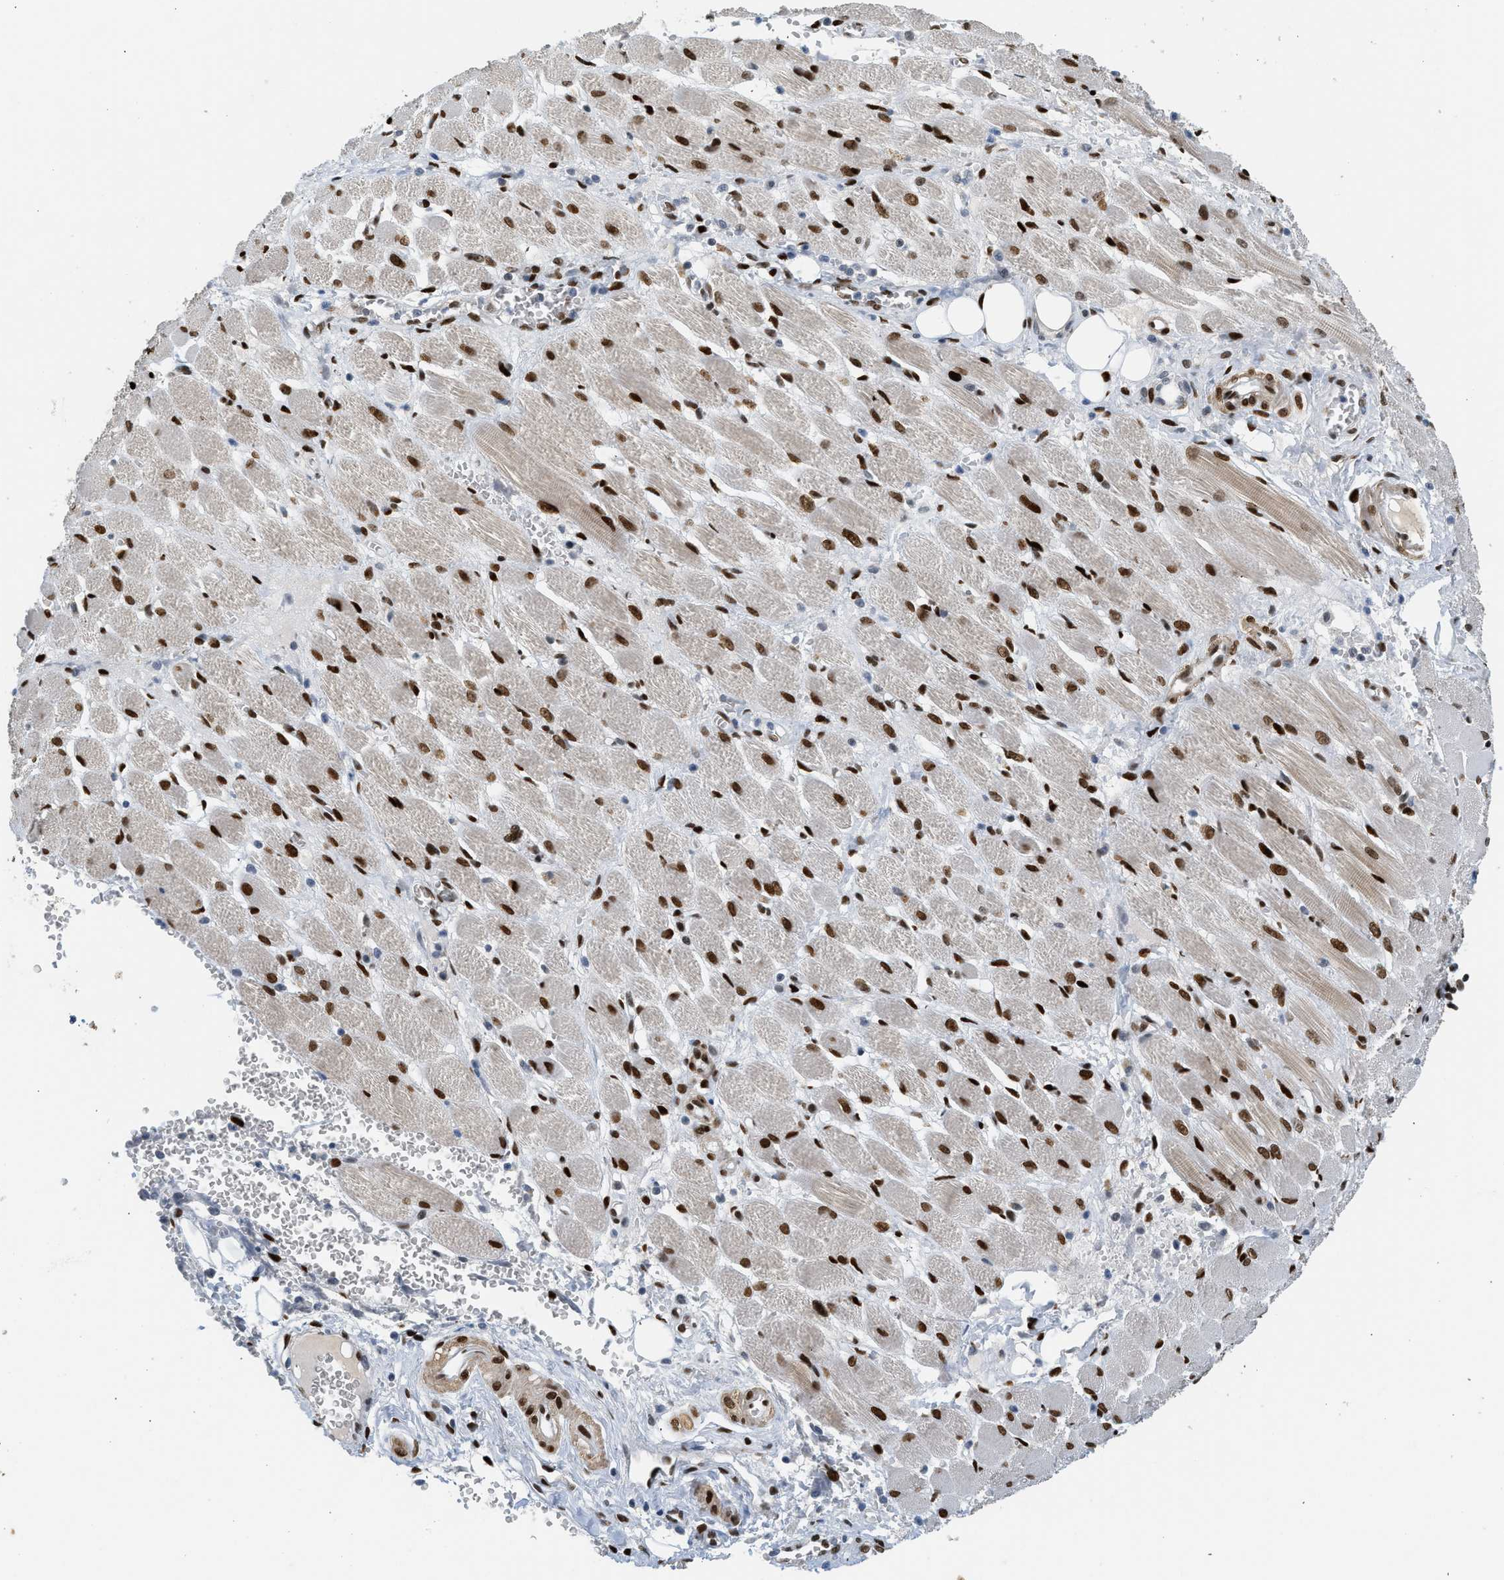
{"staining": {"intensity": "strong", "quantity": ">75%", "location": "nuclear"}, "tissue": "adipose tissue", "cell_type": "Adipocytes", "image_type": "normal", "snomed": [{"axis": "morphology", "description": "Squamous cell carcinoma, NOS"}, {"axis": "topography", "description": "Oral tissue"}, {"axis": "topography", "description": "Head-Neck"}], "caption": "Immunohistochemistry (IHC) (DAB) staining of benign adipose tissue demonstrates strong nuclear protein staining in about >75% of adipocytes.", "gene": "ZBTB20", "patient": {"sex": "female", "age": 50}}